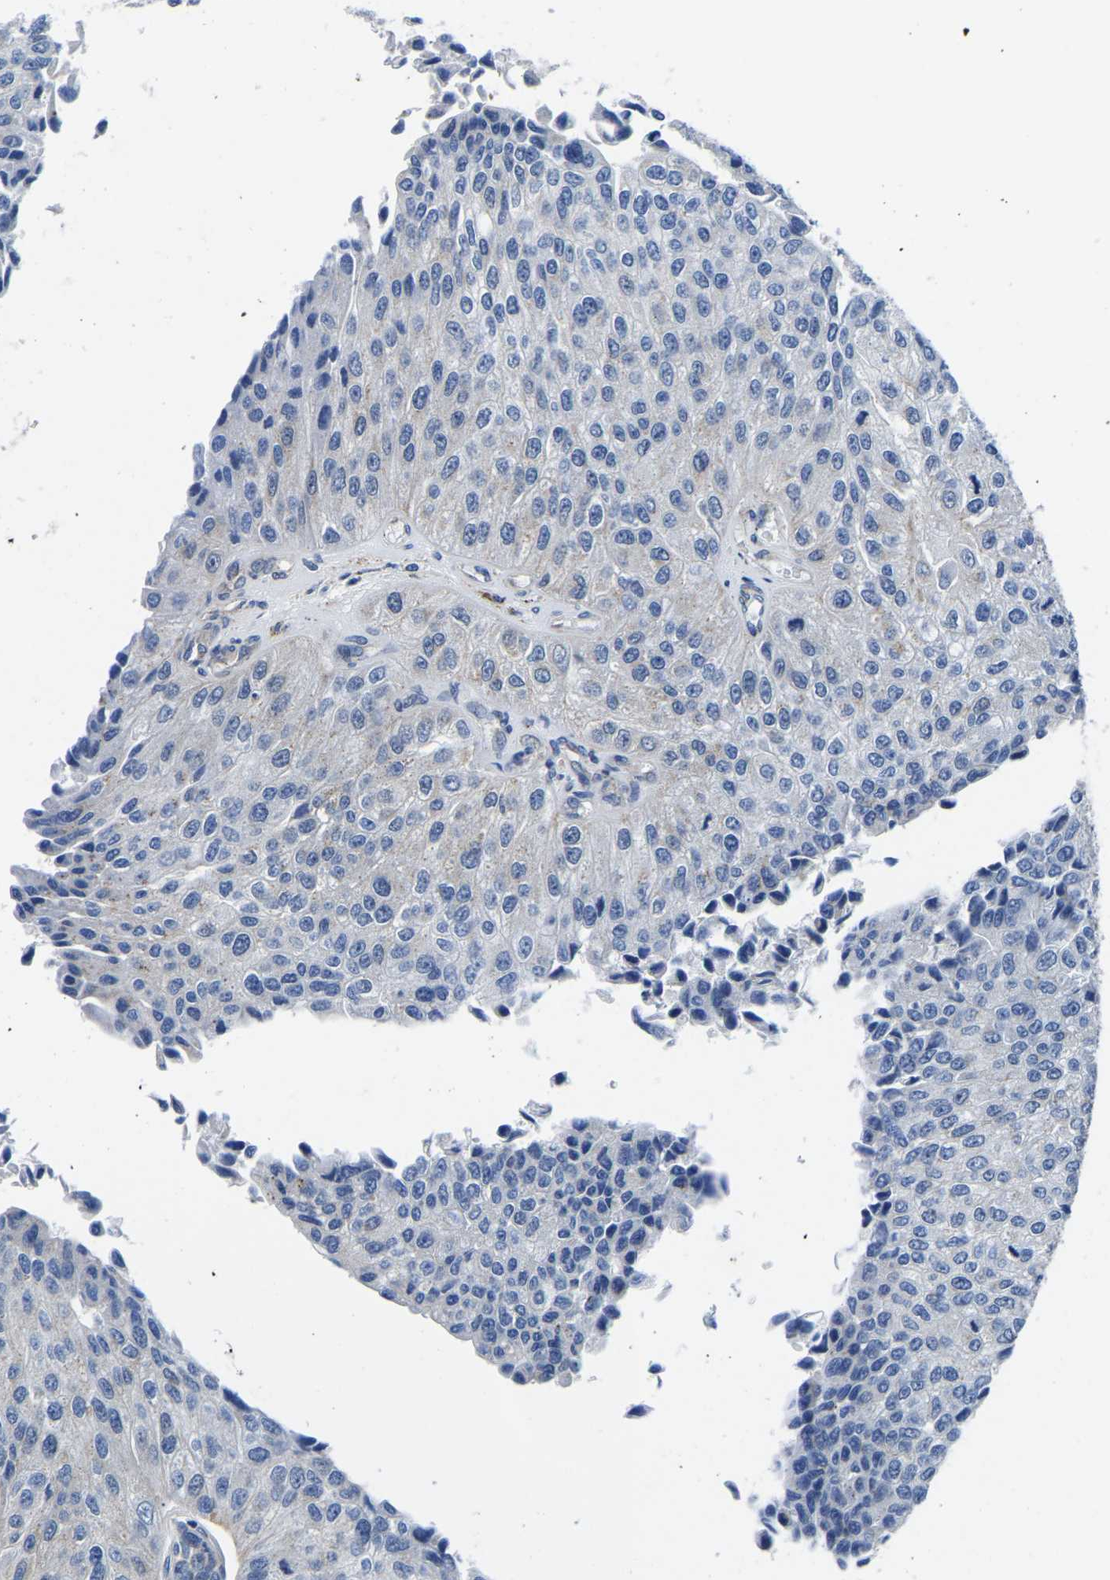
{"staining": {"intensity": "negative", "quantity": "none", "location": "none"}, "tissue": "urothelial cancer", "cell_type": "Tumor cells", "image_type": "cancer", "snomed": [{"axis": "morphology", "description": "Urothelial carcinoma, High grade"}, {"axis": "topography", "description": "Kidney"}, {"axis": "topography", "description": "Urinary bladder"}], "caption": "Tumor cells show no significant staining in high-grade urothelial carcinoma.", "gene": "PDLIM7", "patient": {"sex": "male", "age": 77}}